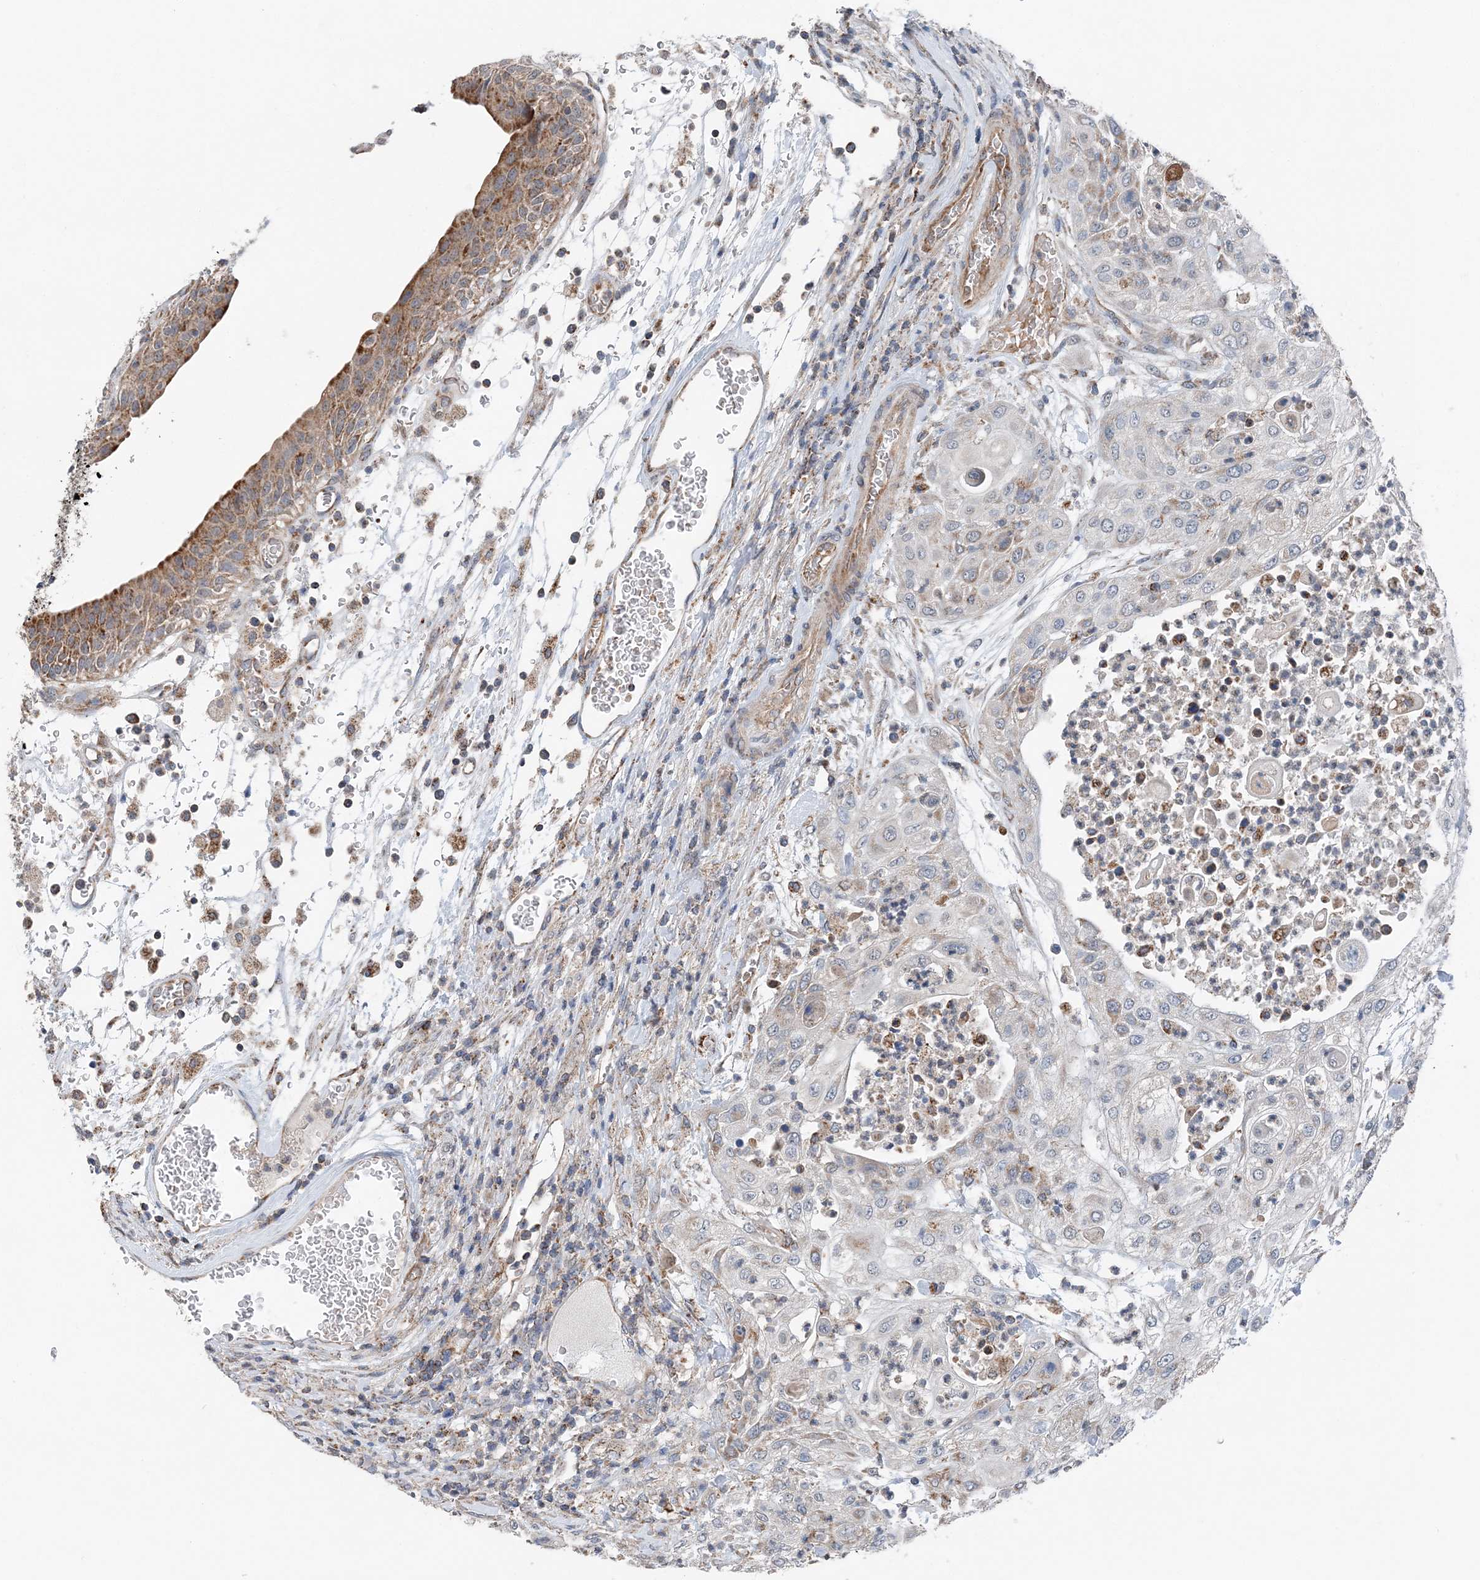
{"staining": {"intensity": "weak", "quantity": "<25%", "location": "cytoplasmic/membranous"}, "tissue": "urothelial cancer", "cell_type": "Tumor cells", "image_type": "cancer", "snomed": [{"axis": "morphology", "description": "Urothelial carcinoma, High grade"}, {"axis": "topography", "description": "Urinary bladder"}], "caption": "High magnification brightfield microscopy of urothelial cancer stained with DAB (brown) and counterstained with hematoxylin (blue): tumor cells show no significant positivity.", "gene": "SPRY2", "patient": {"sex": "female", "age": 79}}